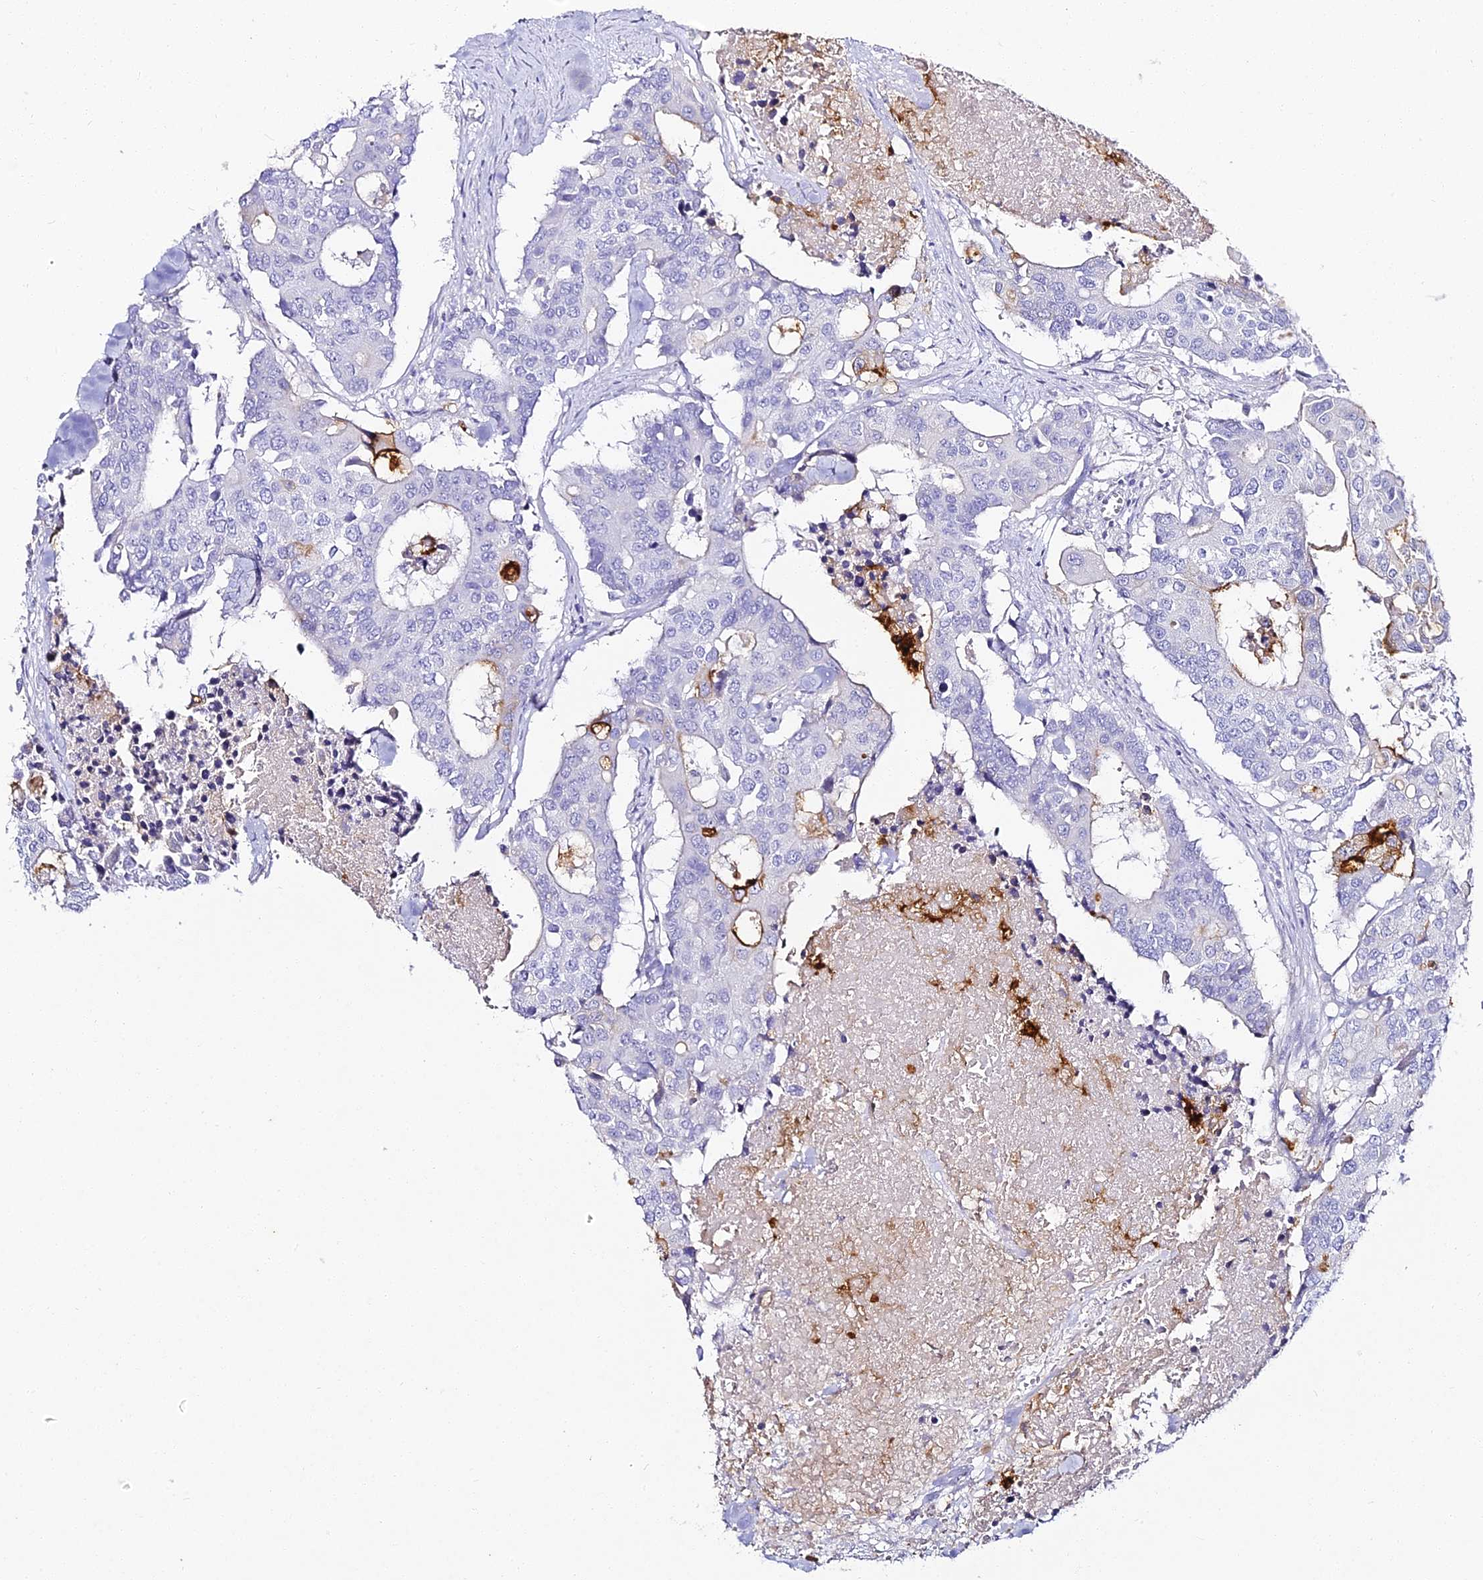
{"staining": {"intensity": "negative", "quantity": "none", "location": "none"}, "tissue": "colorectal cancer", "cell_type": "Tumor cells", "image_type": "cancer", "snomed": [{"axis": "morphology", "description": "Adenocarcinoma, NOS"}, {"axis": "topography", "description": "Colon"}], "caption": "The histopathology image displays no staining of tumor cells in adenocarcinoma (colorectal).", "gene": "ALPG", "patient": {"sex": "male", "age": 77}}